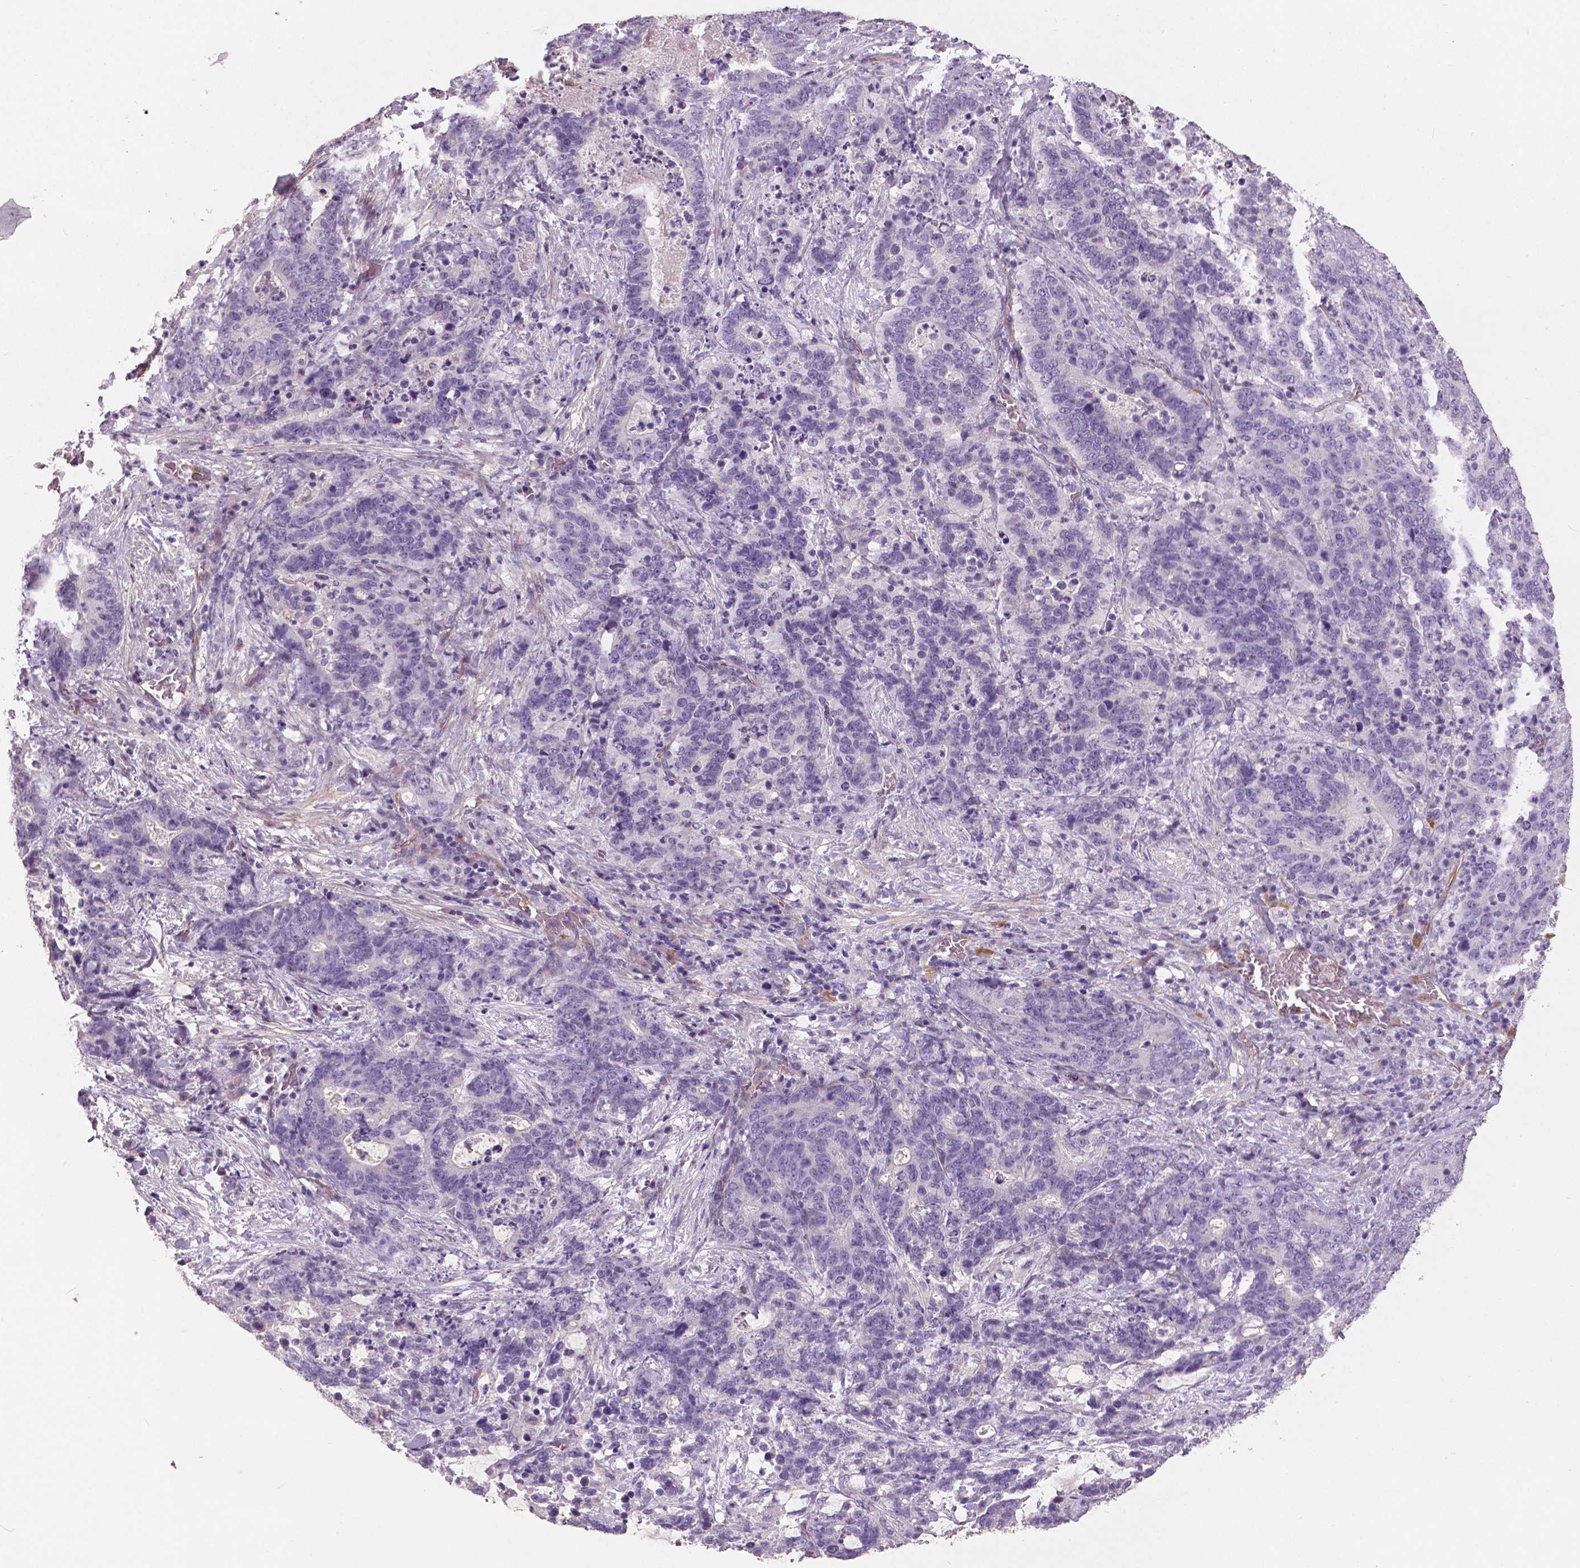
{"staining": {"intensity": "negative", "quantity": "none", "location": "none"}, "tissue": "stomach cancer", "cell_type": "Tumor cells", "image_type": "cancer", "snomed": [{"axis": "morphology", "description": "Normal tissue, NOS"}, {"axis": "morphology", "description": "Adenocarcinoma, NOS"}, {"axis": "topography", "description": "Stomach"}], "caption": "Tumor cells show no significant protein staining in stomach cancer (adenocarcinoma).", "gene": "FLT1", "patient": {"sex": "female", "age": 64}}